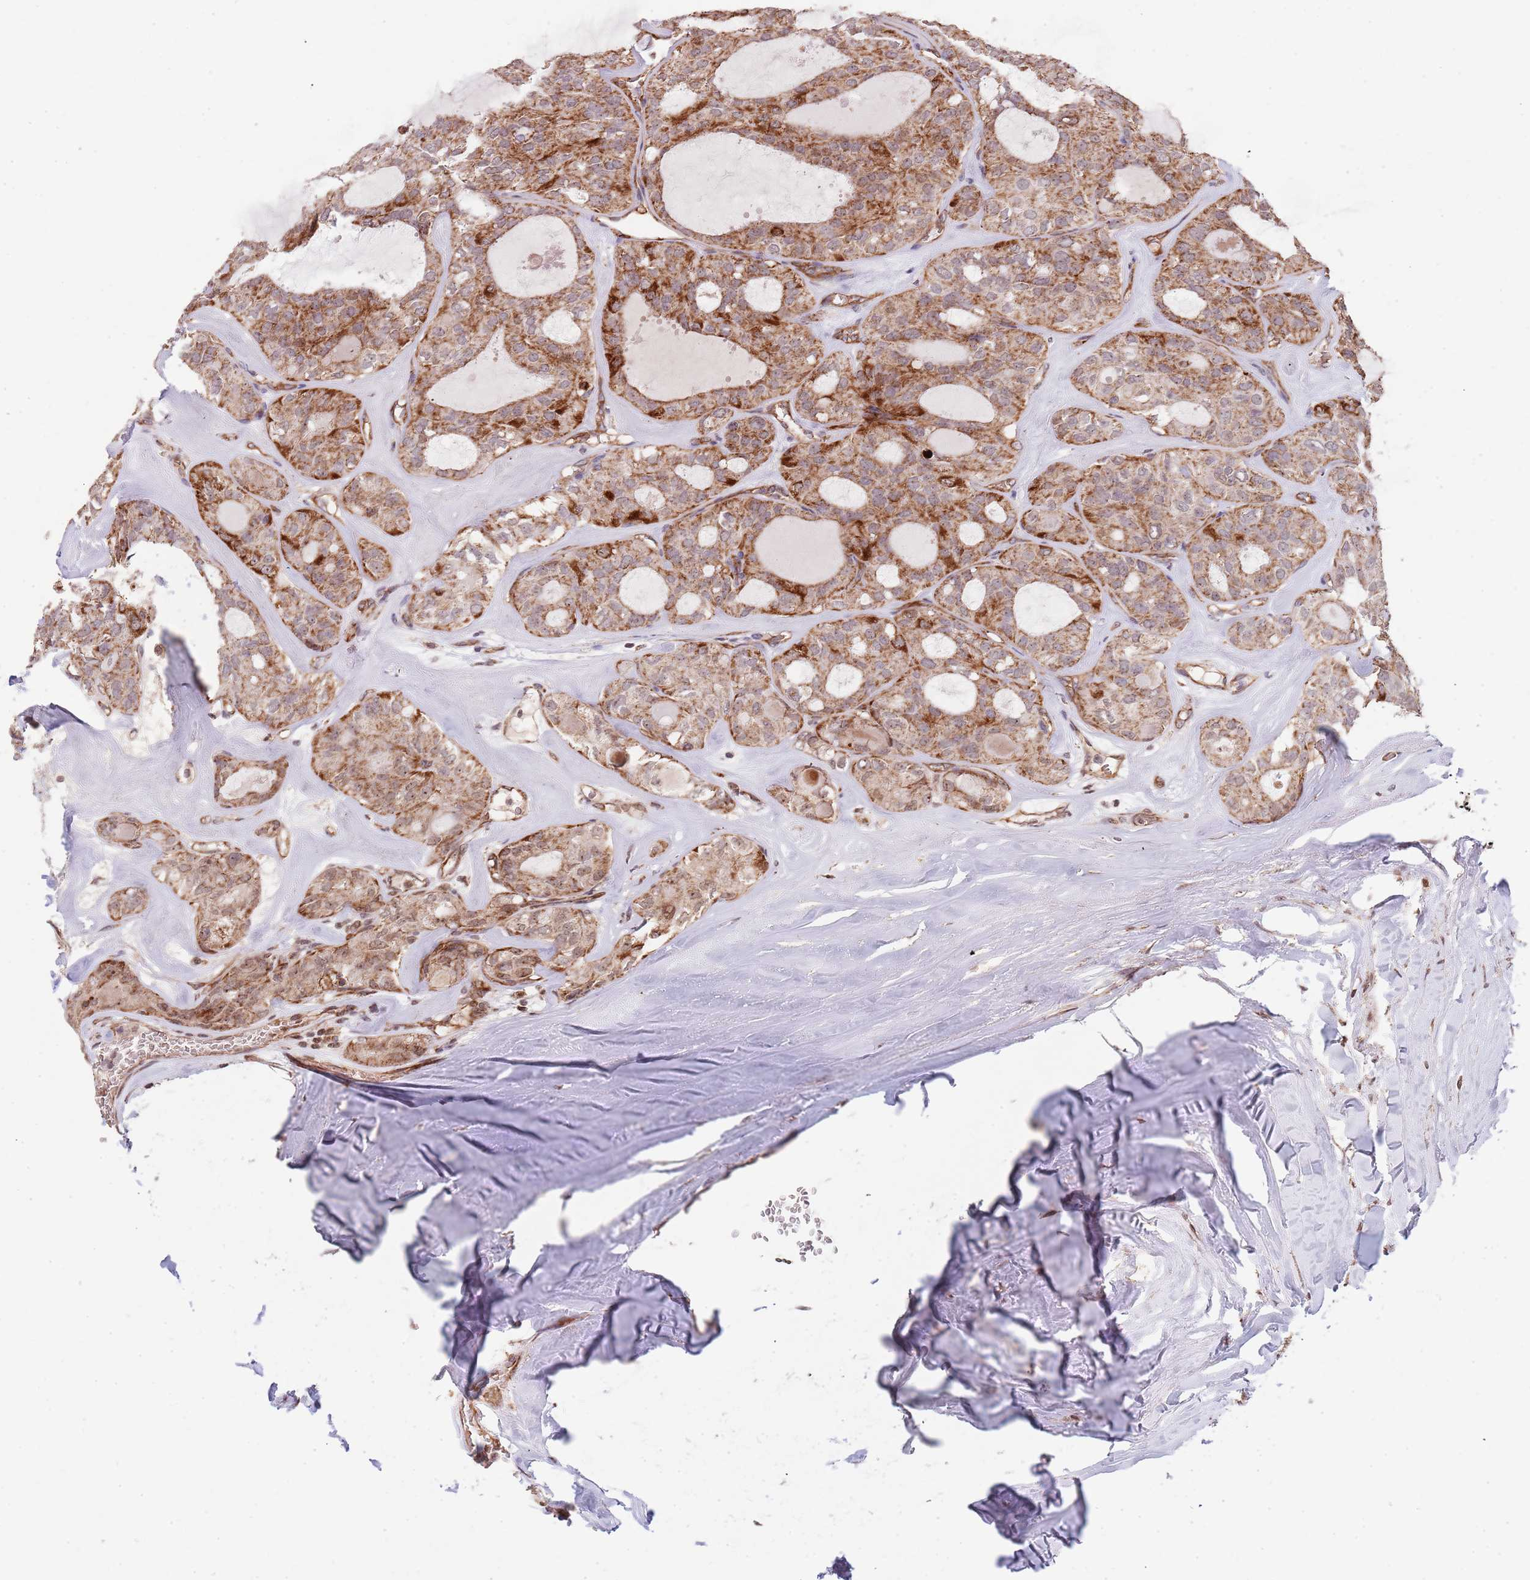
{"staining": {"intensity": "moderate", "quantity": ">75%", "location": "cytoplasmic/membranous"}, "tissue": "thyroid cancer", "cell_type": "Tumor cells", "image_type": "cancer", "snomed": [{"axis": "morphology", "description": "Follicular adenoma carcinoma, NOS"}, {"axis": "topography", "description": "Thyroid gland"}], "caption": "A brown stain highlights moderate cytoplasmic/membranous positivity of a protein in follicular adenoma carcinoma (thyroid) tumor cells.", "gene": "DCHS1", "patient": {"sex": "male", "age": 75}}